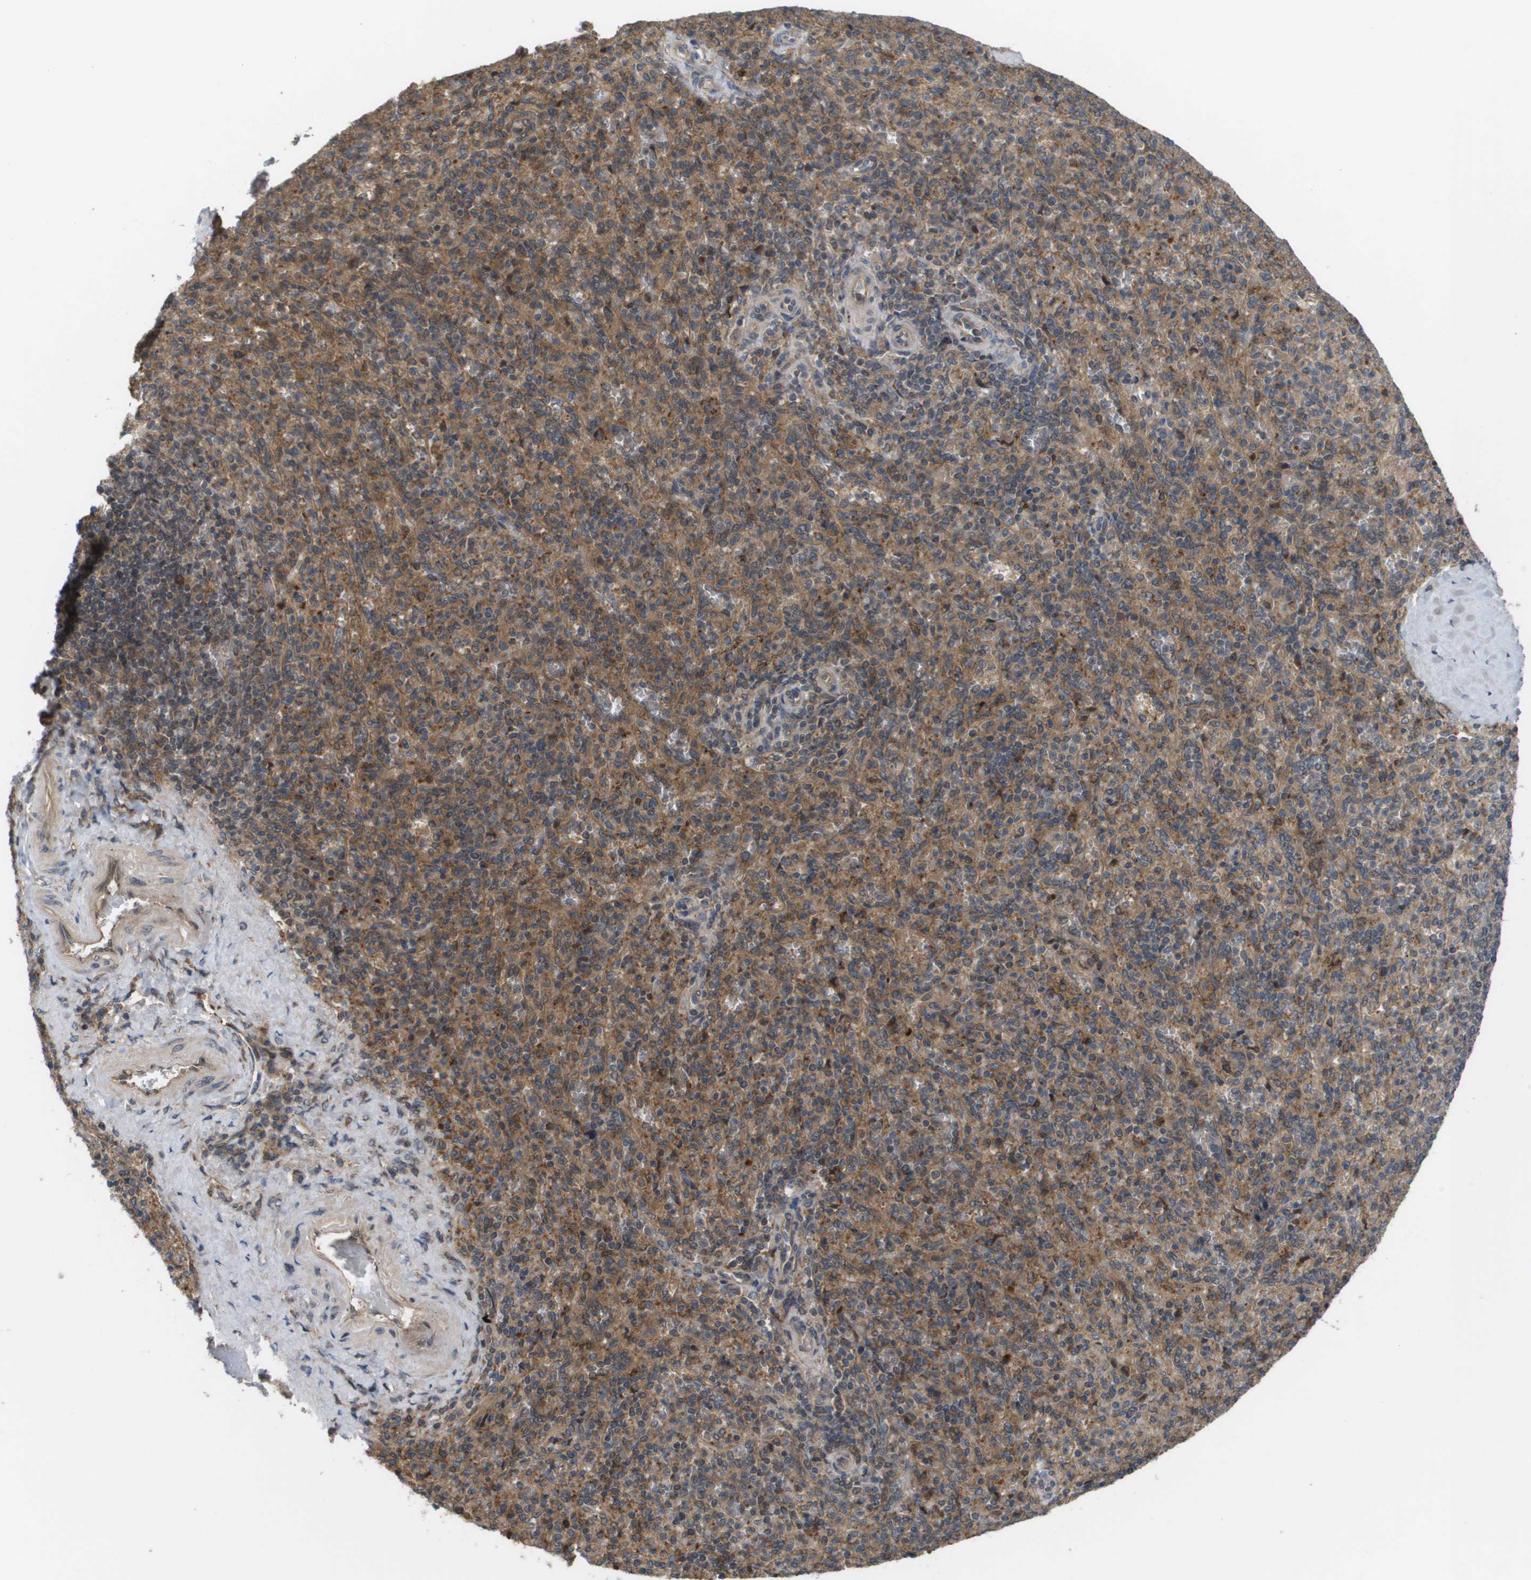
{"staining": {"intensity": "moderate", "quantity": ">75%", "location": "cytoplasmic/membranous"}, "tissue": "spleen", "cell_type": "Cells in red pulp", "image_type": "normal", "snomed": [{"axis": "morphology", "description": "Normal tissue, NOS"}, {"axis": "topography", "description": "Spleen"}], "caption": "Immunohistochemical staining of unremarkable human spleen reveals moderate cytoplasmic/membranous protein positivity in about >75% of cells in red pulp. The staining was performed using DAB (3,3'-diaminobenzidine), with brown indicating positive protein expression. Nuclei are stained blue with hematoxylin.", "gene": "CTPS2", "patient": {"sex": "male", "age": 36}}